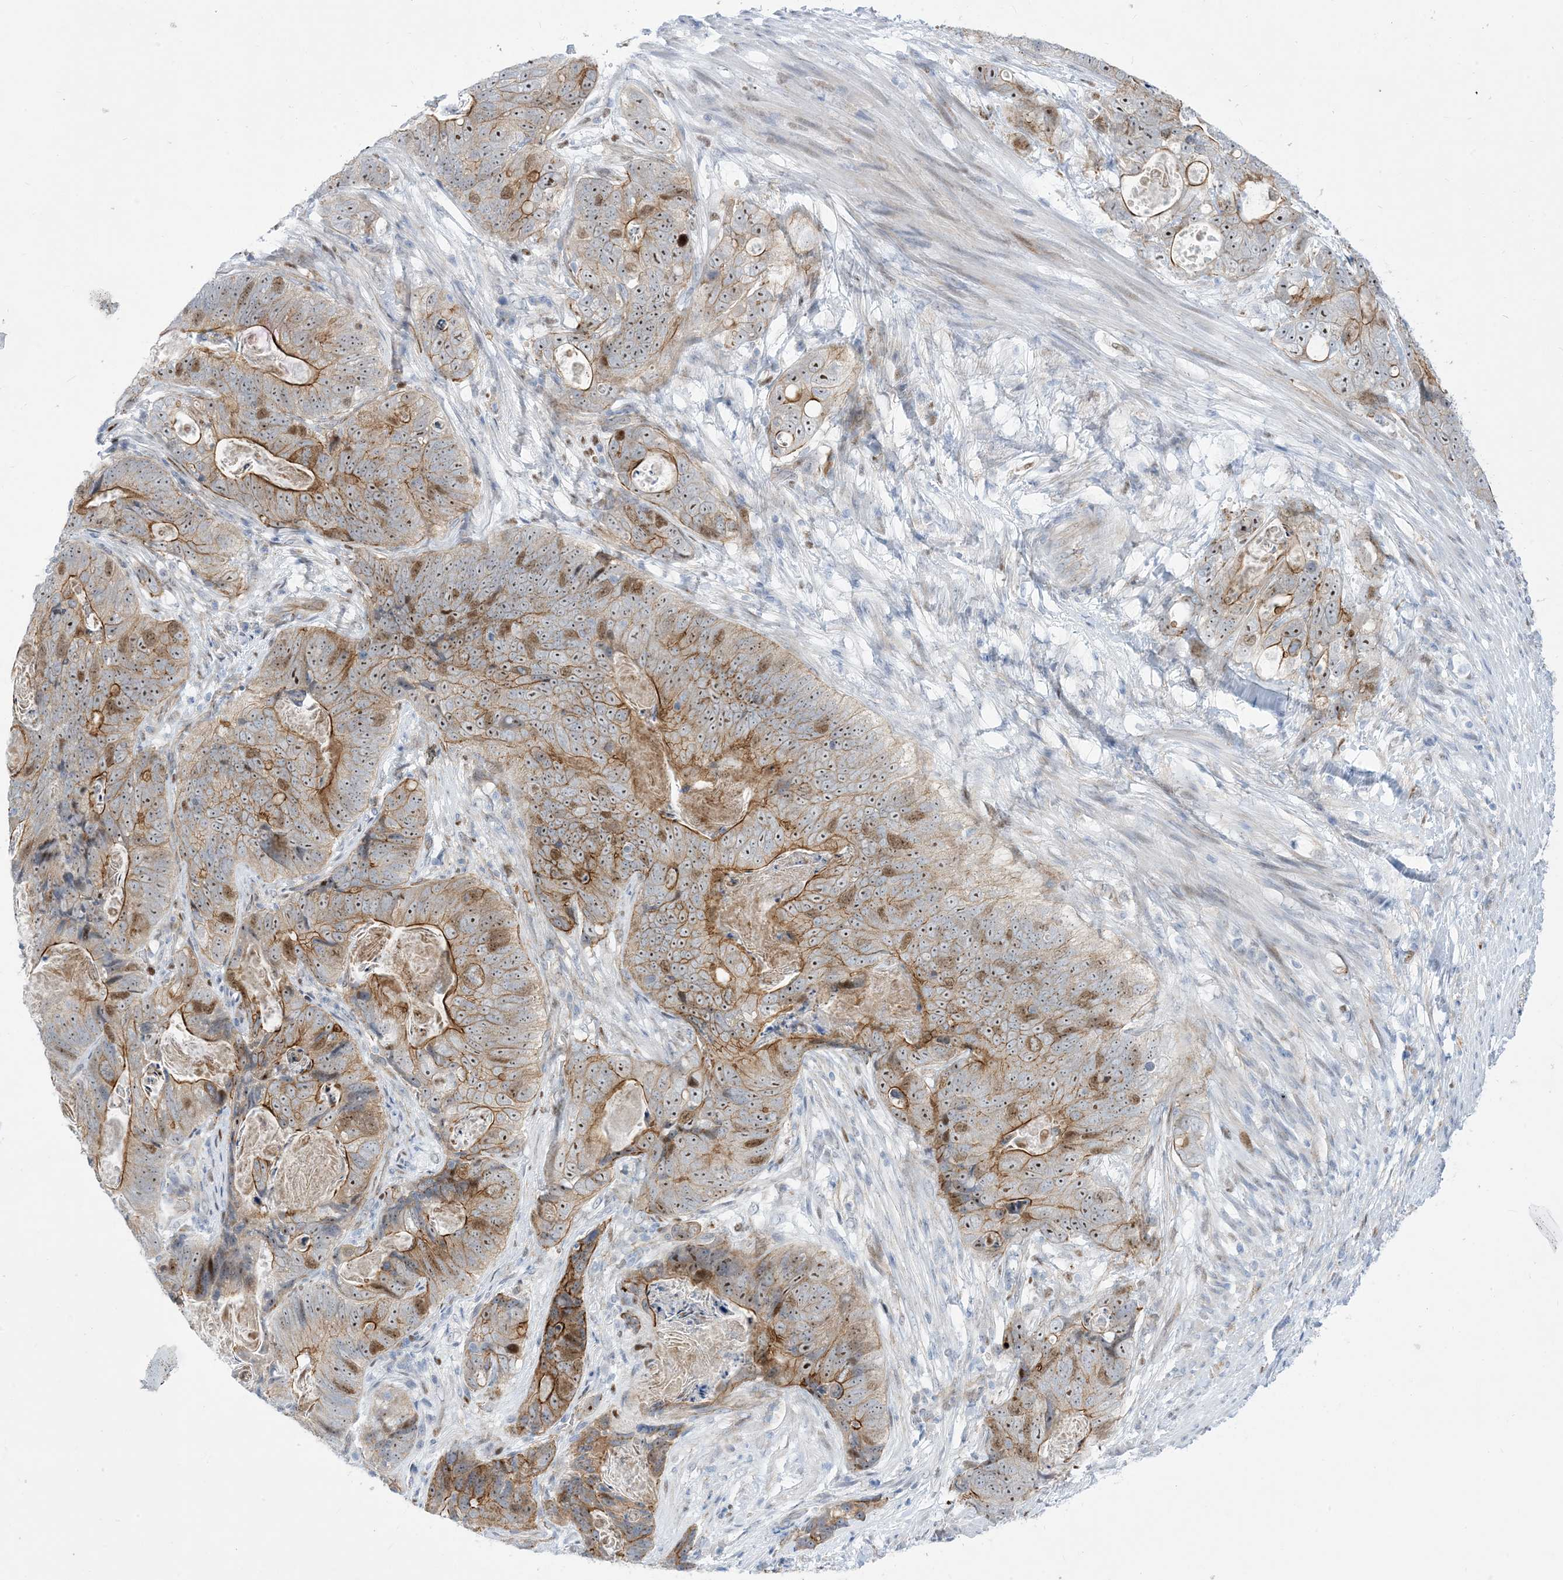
{"staining": {"intensity": "moderate", "quantity": ">75%", "location": "cytoplasmic/membranous,nuclear"}, "tissue": "stomach cancer", "cell_type": "Tumor cells", "image_type": "cancer", "snomed": [{"axis": "morphology", "description": "Normal tissue, NOS"}, {"axis": "morphology", "description": "Adenocarcinoma, NOS"}, {"axis": "topography", "description": "Stomach"}], "caption": "This is a photomicrograph of immunohistochemistry staining of adenocarcinoma (stomach), which shows moderate positivity in the cytoplasmic/membranous and nuclear of tumor cells.", "gene": "MARS2", "patient": {"sex": "female", "age": 89}}